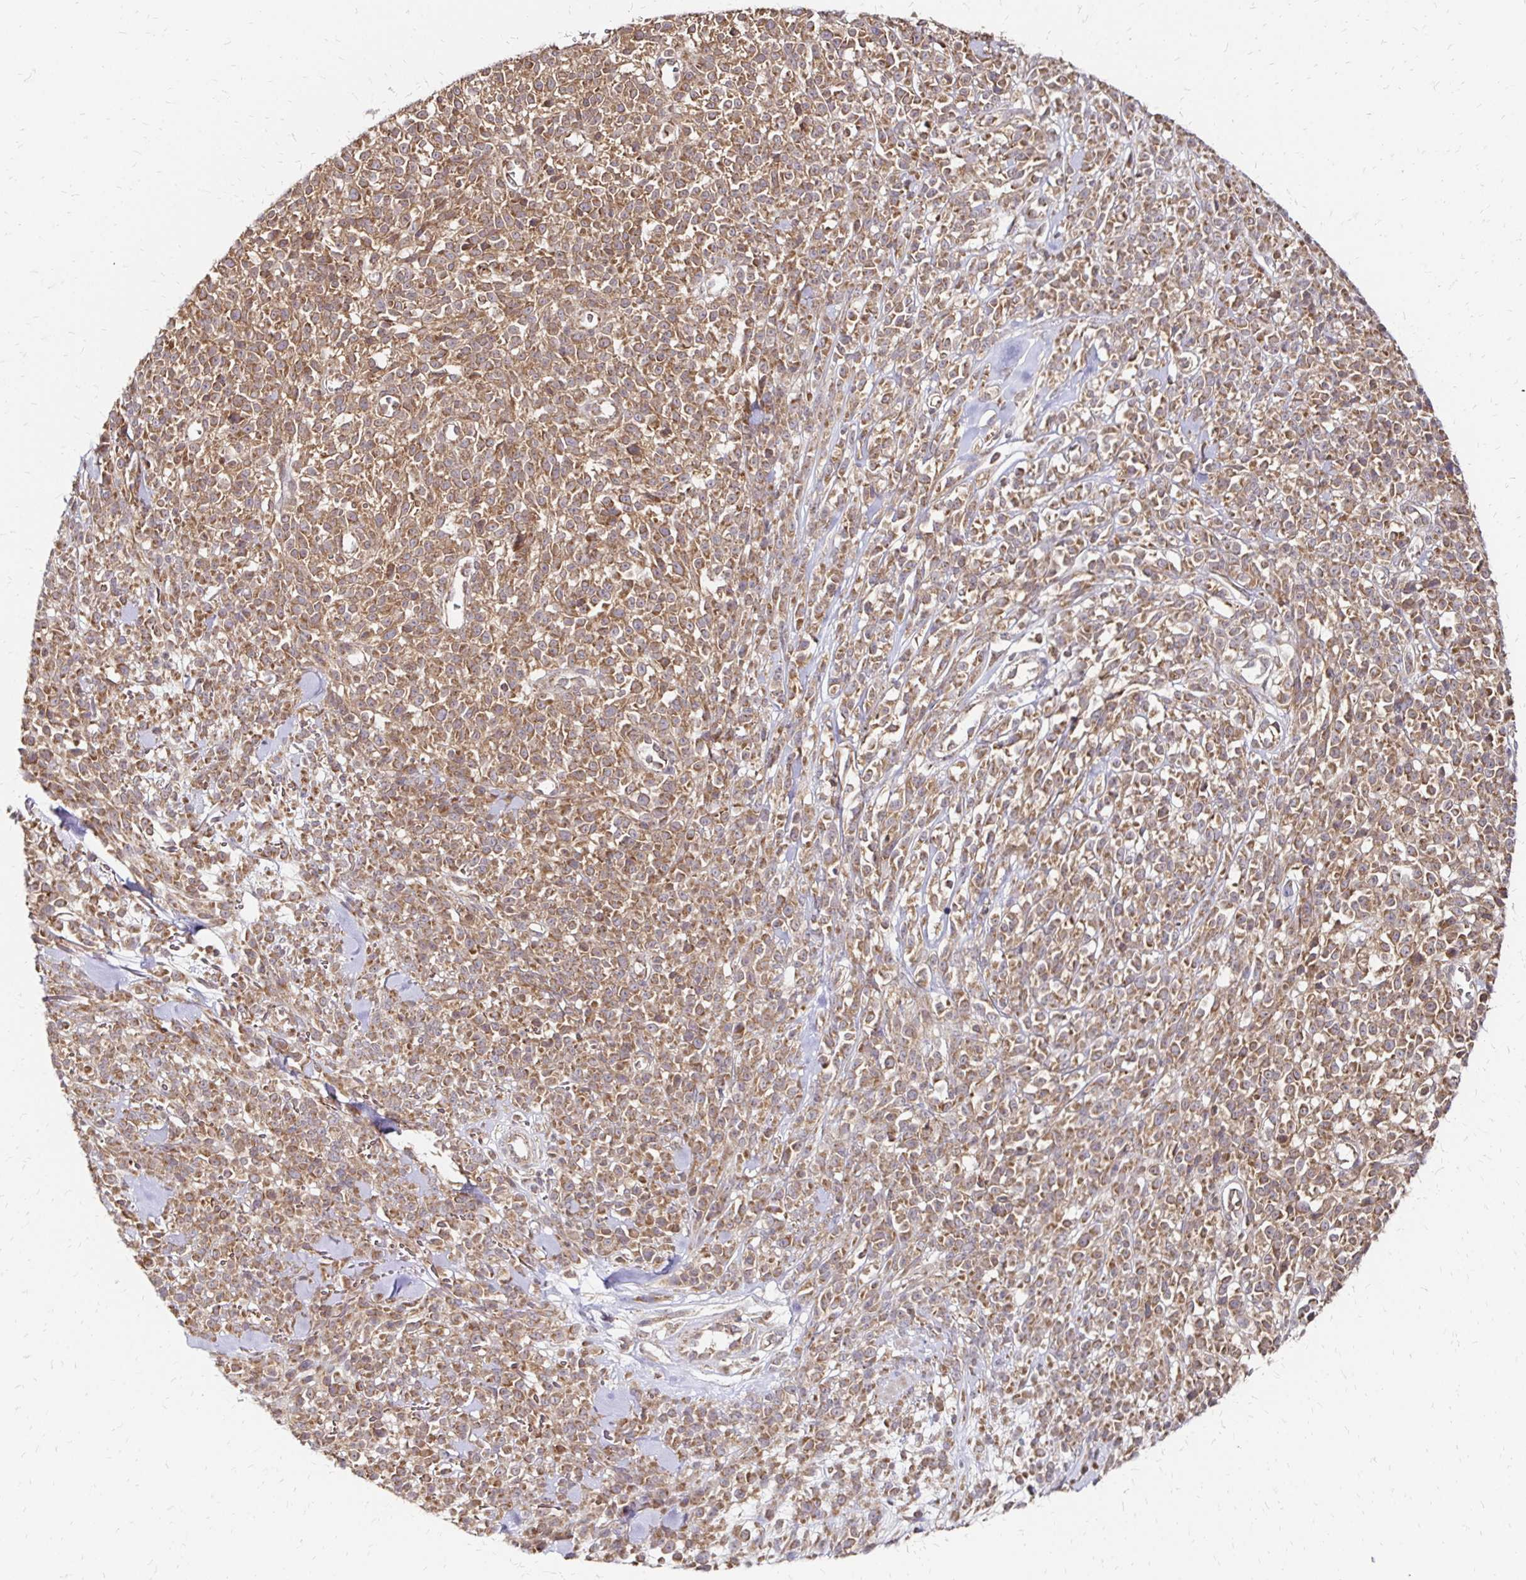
{"staining": {"intensity": "moderate", "quantity": ">75%", "location": "cytoplasmic/membranous"}, "tissue": "melanoma", "cell_type": "Tumor cells", "image_type": "cancer", "snomed": [{"axis": "morphology", "description": "Malignant melanoma, NOS"}, {"axis": "topography", "description": "Skin"}, {"axis": "topography", "description": "Skin of trunk"}], "caption": "Immunohistochemical staining of human malignant melanoma demonstrates medium levels of moderate cytoplasmic/membranous protein staining in approximately >75% of tumor cells.", "gene": "ZW10", "patient": {"sex": "male", "age": 74}}